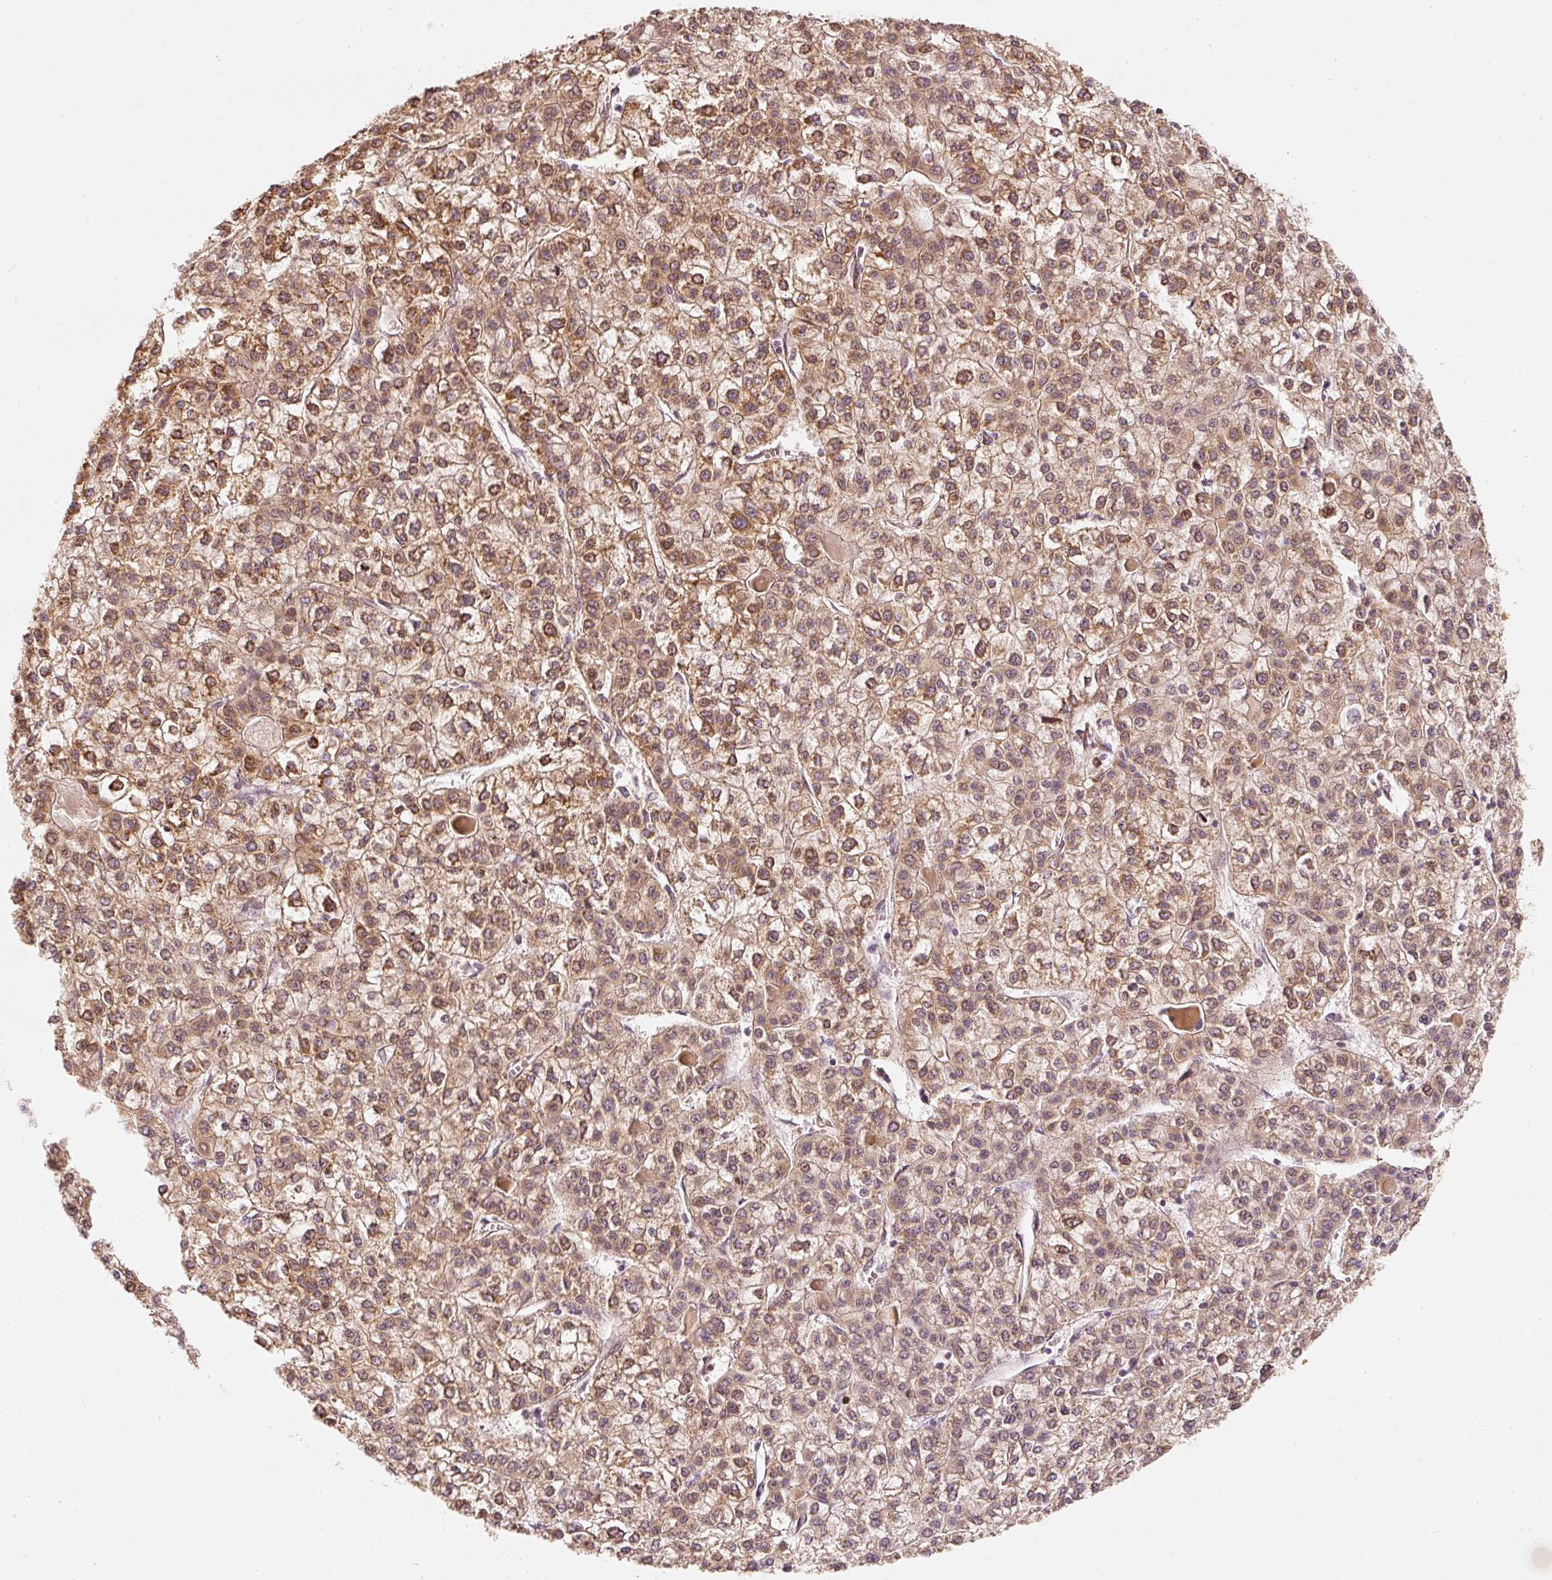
{"staining": {"intensity": "moderate", "quantity": ">75%", "location": "cytoplasmic/membranous"}, "tissue": "liver cancer", "cell_type": "Tumor cells", "image_type": "cancer", "snomed": [{"axis": "morphology", "description": "Carcinoma, Hepatocellular, NOS"}, {"axis": "topography", "description": "Liver"}], "caption": "Immunohistochemistry (IHC) of human hepatocellular carcinoma (liver) shows medium levels of moderate cytoplasmic/membranous staining in approximately >75% of tumor cells.", "gene": "EEF1A2", "patient": {"sex": "female", "age": 43}}